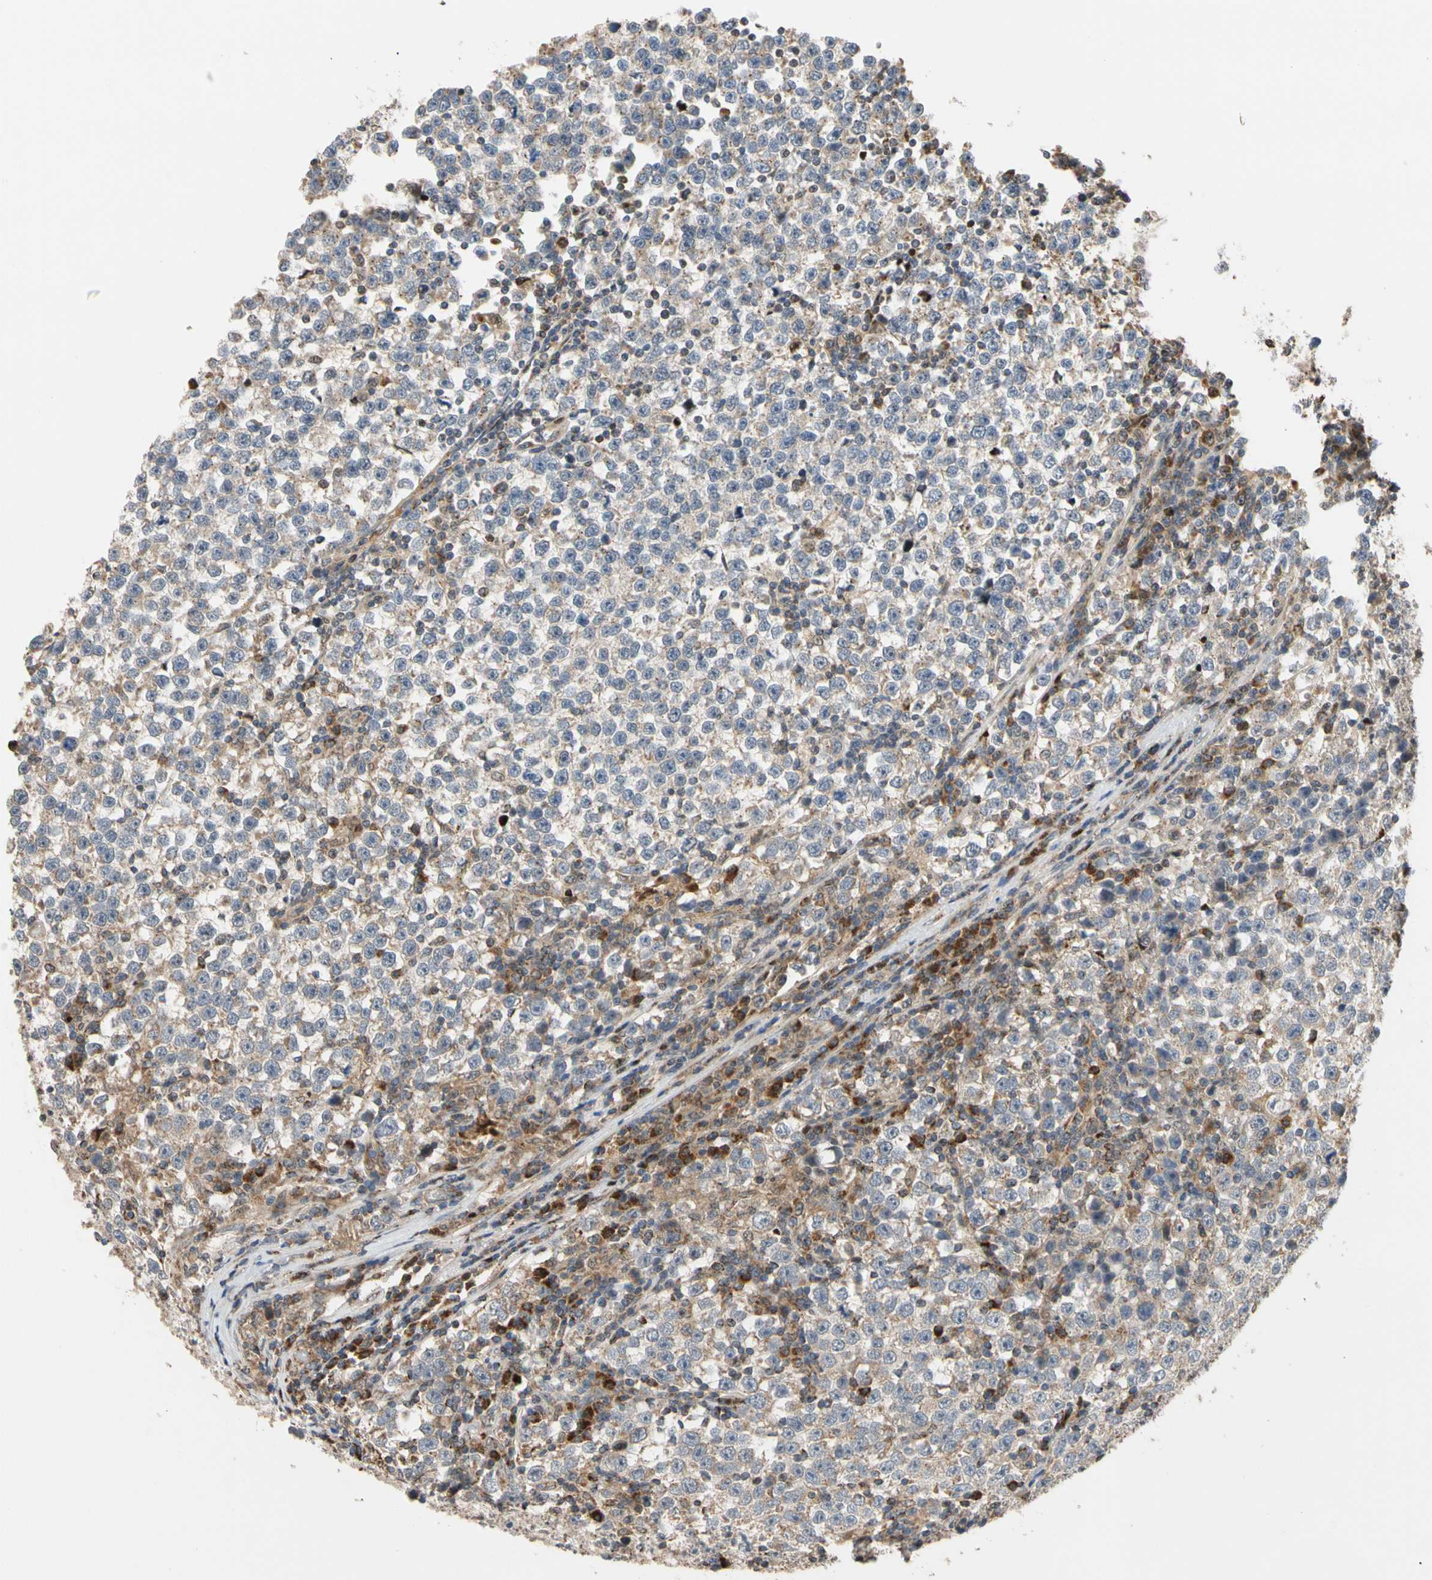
{"staining": {"intensity": "weak", "quantity": "25%-75%", "location": "cytoplasmic/membranous"}, "tissue": "testis cancer", "cell_type": "Tumor cells", "image_type": "cancer", "snomed": [{"axis": "morphology", "description": "Seminoma, NOS"}, {"axis": "topography", "description": "Testis"}], "caption": "This histopathology image demonstrates testis seminoma stained with IHC to label a protein in brown. The cytoplasmic/membranous of tumor cells show weak positivity for the protein. Nuclei are counter-stained blue.", "gene": "IP6K2", "patient": {"sex": "male", "age": 43}}